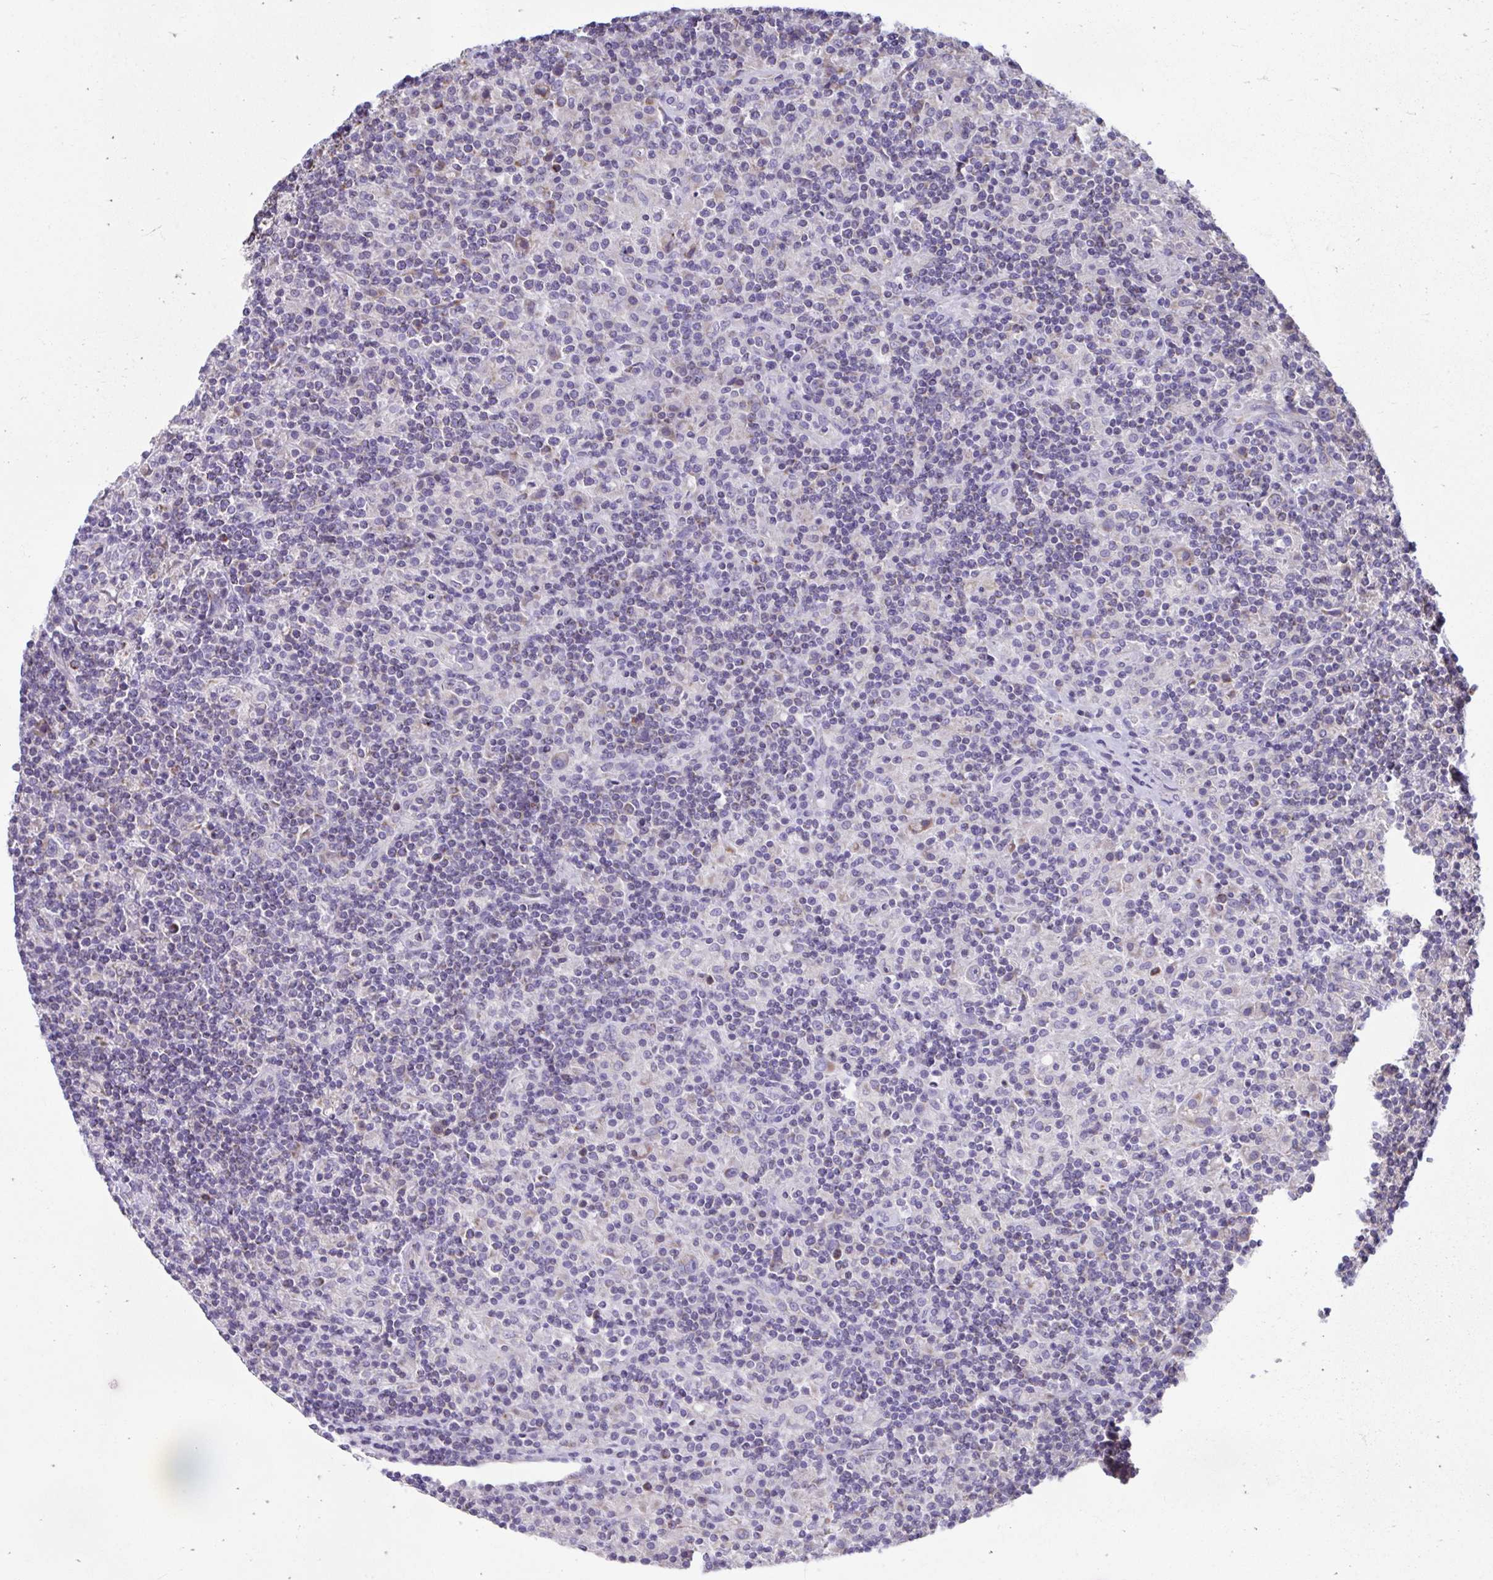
{"staining": {"intensity": "negative", "quantity": "none", "location": "none"}, "tissue": "lymphoma", "cell_type": "Tumor cells", "image_type": "cancer", "snomed": [{"axis": "morphology", "description": "Hodgkin's disease, NOS"}, {"axis": "topography", "description": "Lymph node"}], "caption": "Histopathology image shows no significant protein positivity in tumor cells of Hodgkin's disease.", "gene": "LINGO4", "patient": {"sex": "male", "age": 70}}